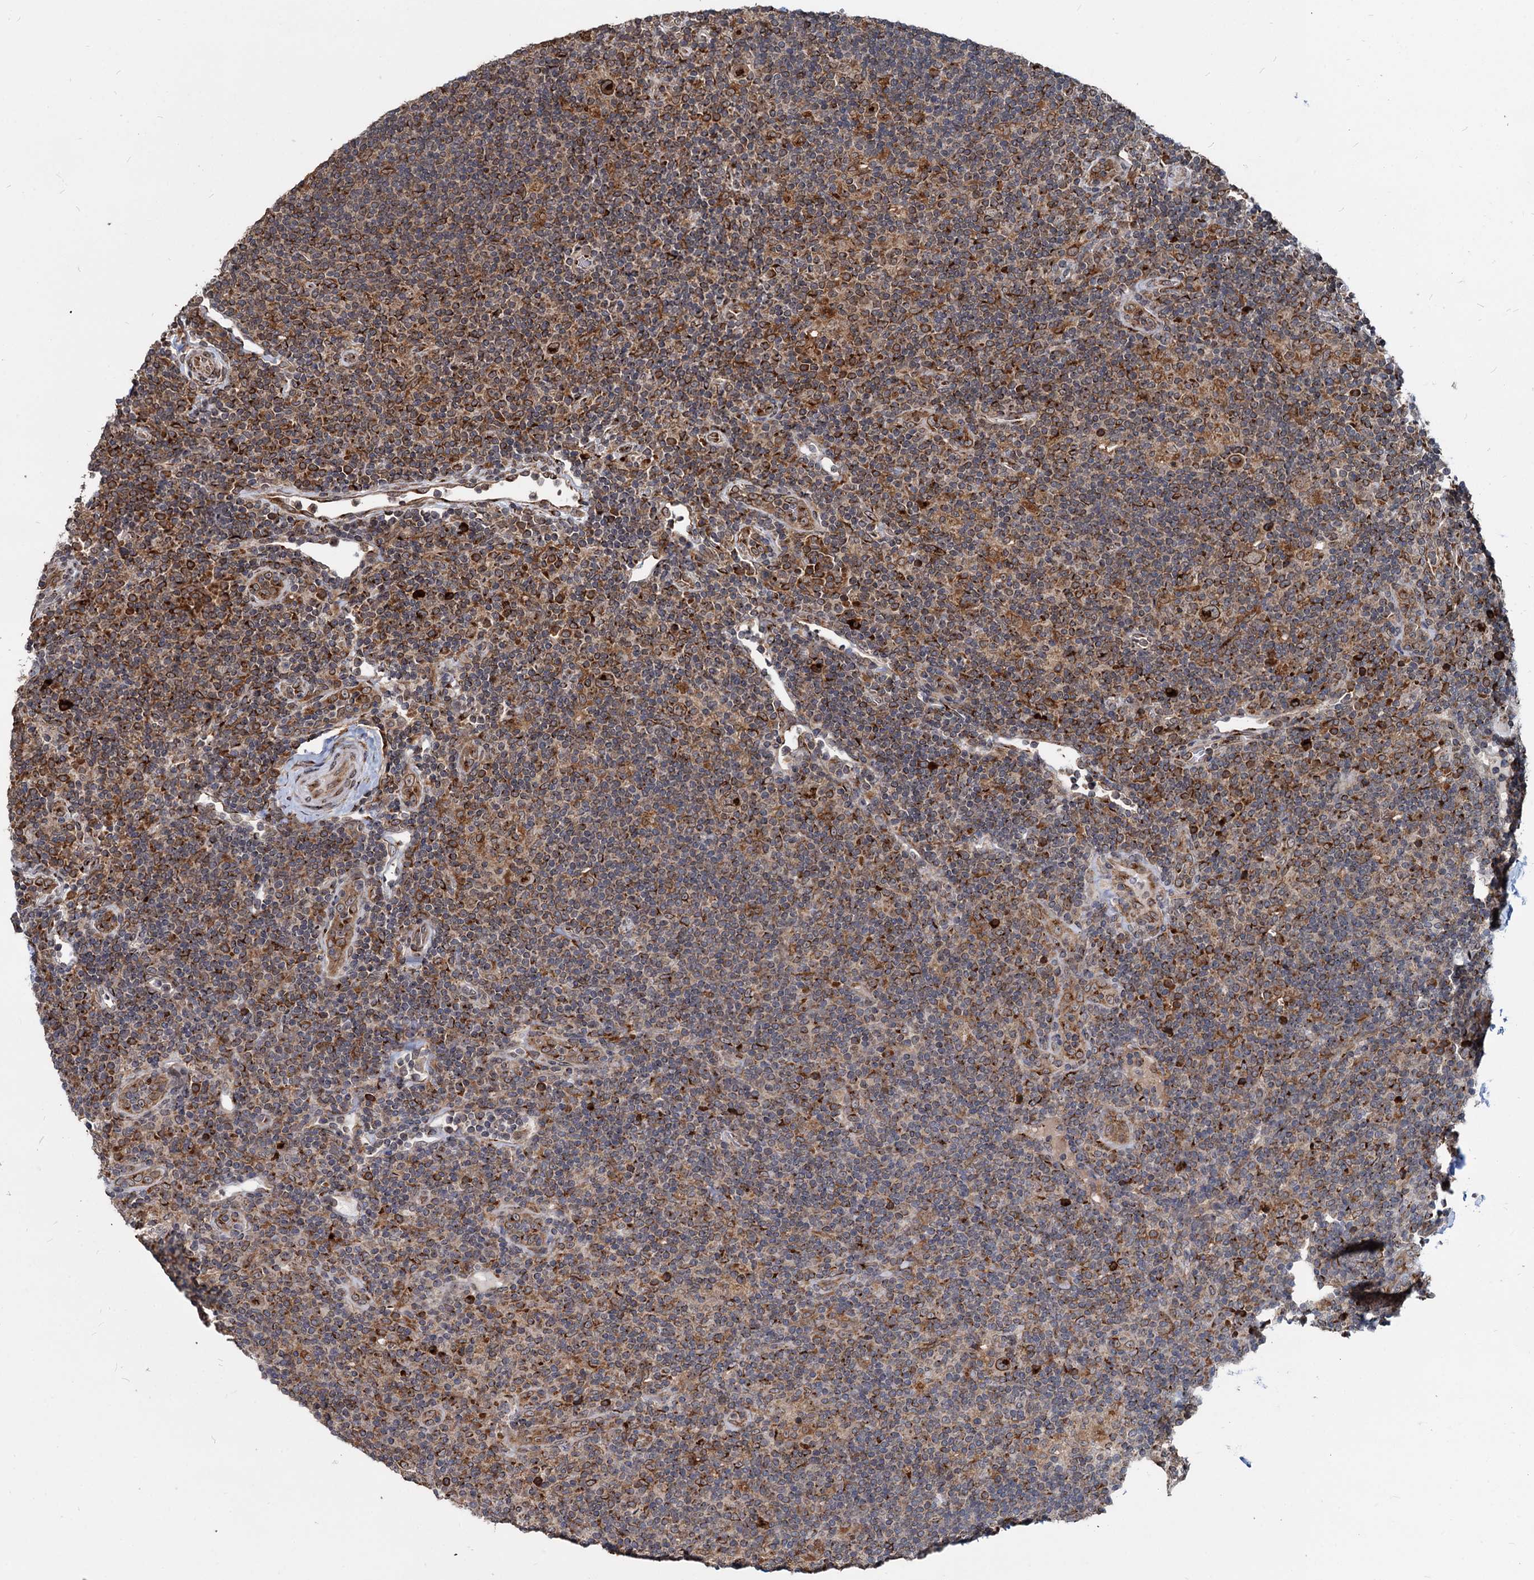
{"staining": {"intensity": "strong", "quantity": ">75%", "location": "cytoplasmic/membranous,nuclear"}, "tissue": "lymphoma", "cell_type": "Tumor cells", "image_type": "cancer", "snomed": [{"axis": "morphology", "description": "Hodgkin's disease, NOS"}, {"axis": "topography", "description": "Lymph node"}], "caption": "IHC staining of lymphoma, which exhibits high levels of strong cytoplasmic/membranous and nuclear positivity in about >75% of tumor cells indicating strong cytoplasmic/membranous and nuclear protein staining. The staining was performed using DAB (3,3'-diaminobenzidine) (brown) for protein detection and nuclei were counterstained in hematoxylin (blue).", "gene": "SAAL1", "patient": {"sex": "female", "age": 57}}